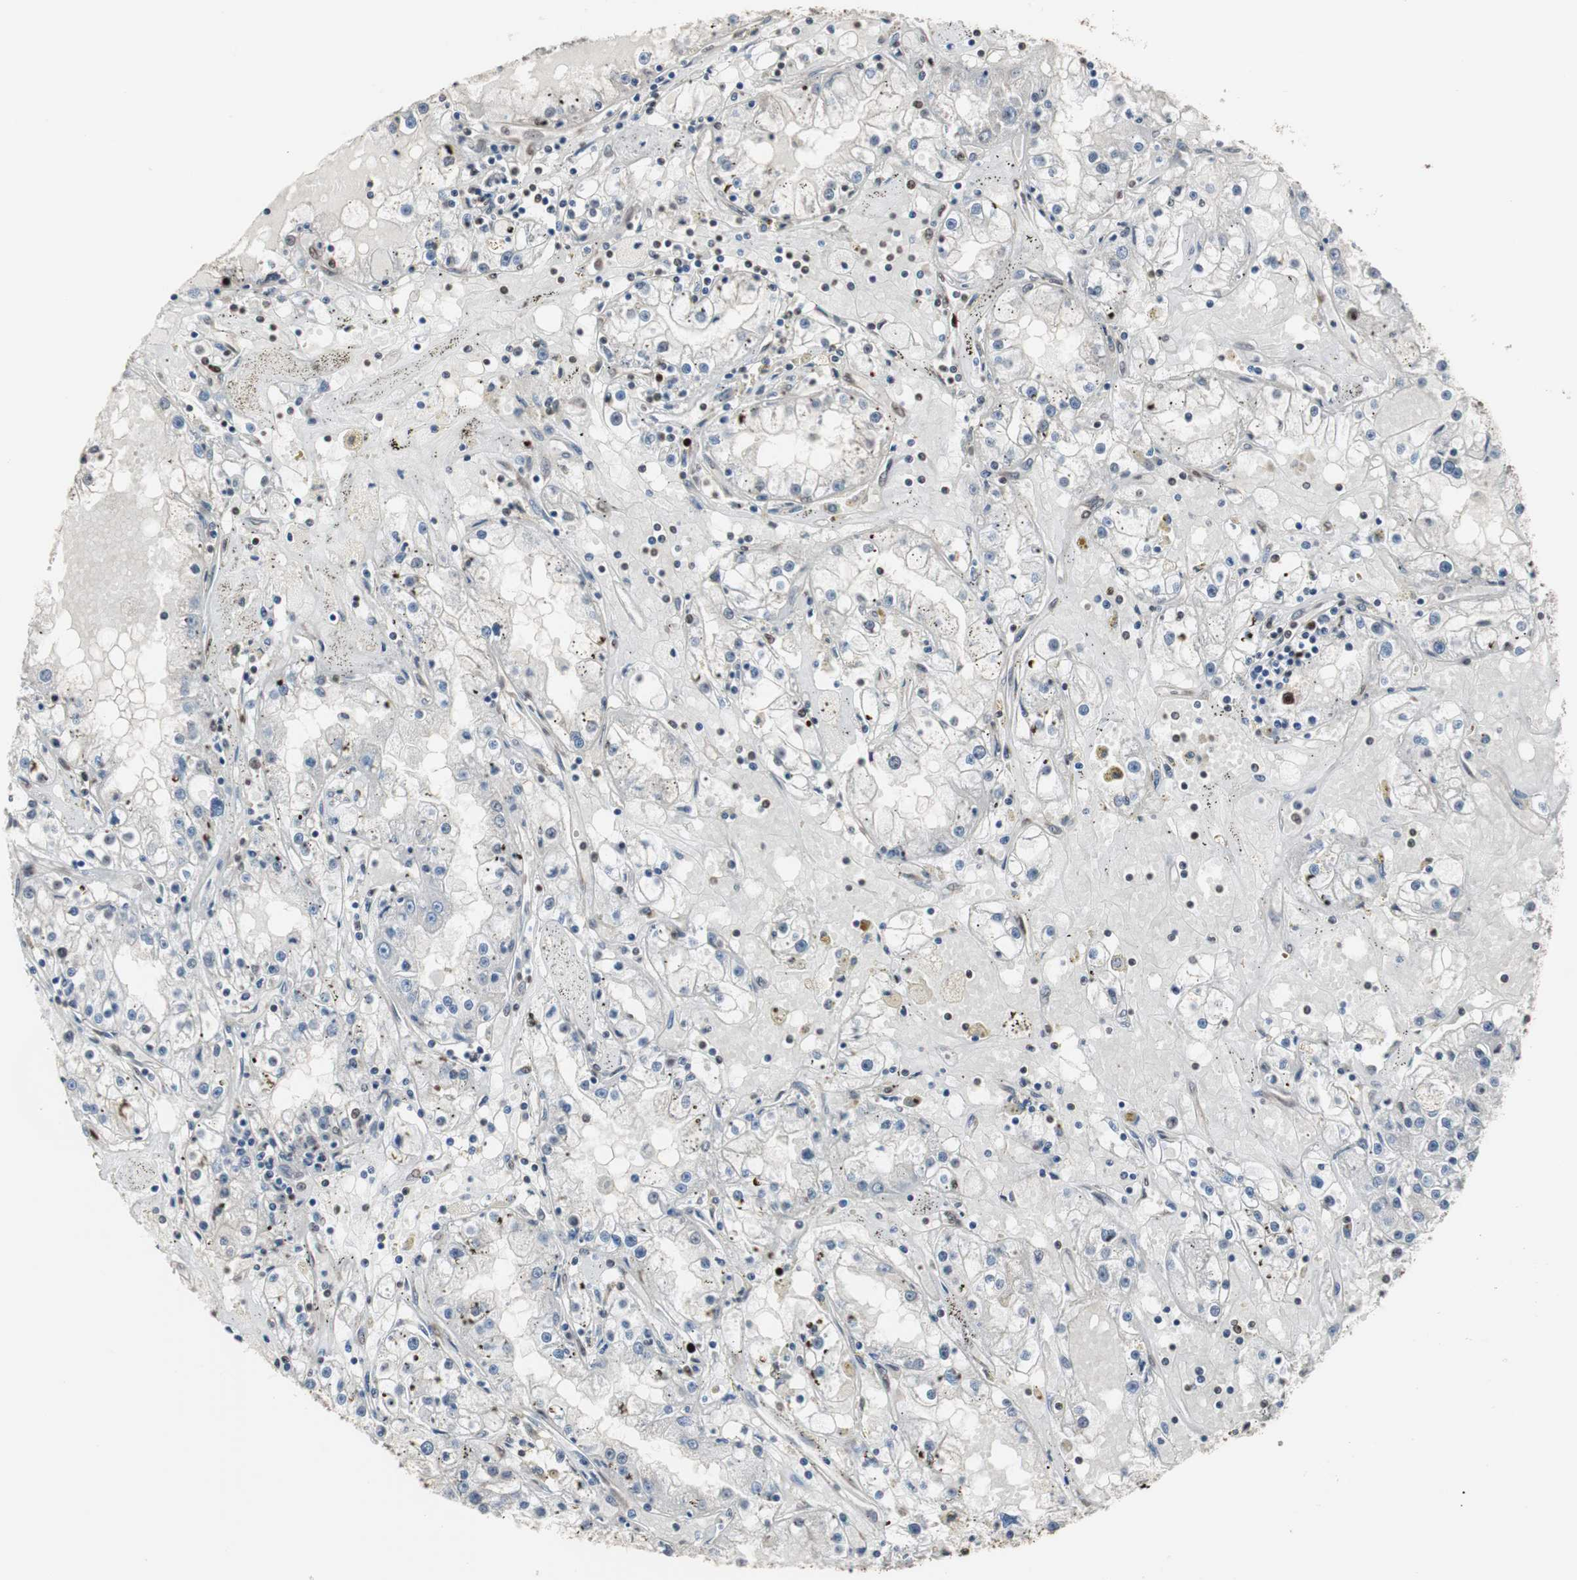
{"staining": {"intensity": "weak", "quantity": "<25%", "location": "nuclear"}, "tissue": "renal cancer", "cell_type": "Tumor cells", "image_type": "cancer", "snomed": [{"axis": "morphology", "description": "Adenocarcinoma, NOS"}, {"axis": "topography", "description": "Kidney"}], "caption": "DAB immunohistochemical staining of renal cancer (adenocarcinoma) reveals no significant positivity in tumor cells.", "gene": "TOP2A", "patient": {"sex": "male", "age": 56}}